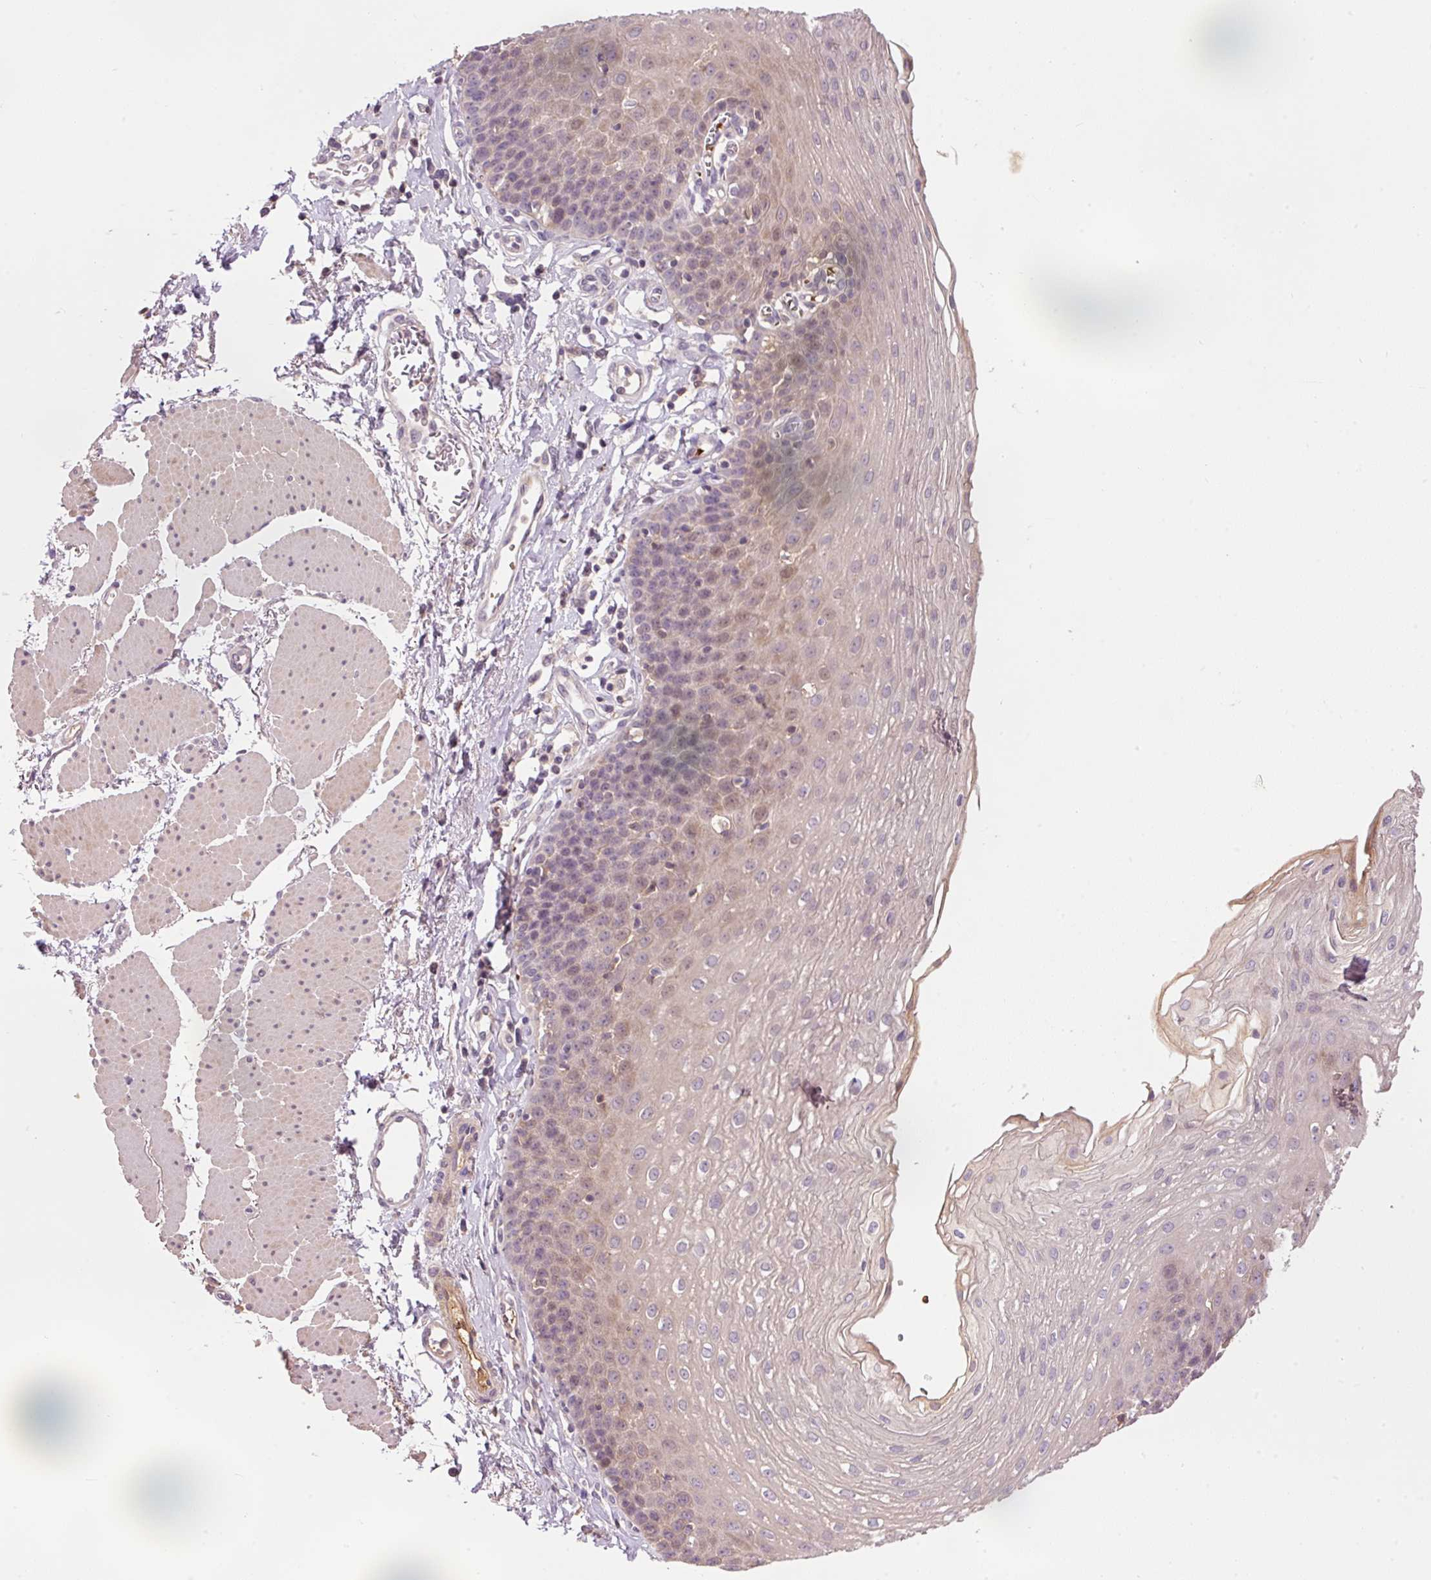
{"staining": {"intensity": "weak", "quantity": "<25%", "location": "nuclear"}, "tissue": "esophagus", "cell_type": "Squamous epithelial cells", "image_type": "normal", "snomed": [{"axis": "morphology", "description": "Normal tissue, NOS"}, {"axis": "topography", "description": "Esophagus"}], "caption": "Immunohistochemical staining of unremarkable human esophagus demonstrates no significant expression in squamous epithelial cells. Nuclei are stained in blue.", "gene": "CMTM8", "patient": {"sex": "female", "age": 81}}